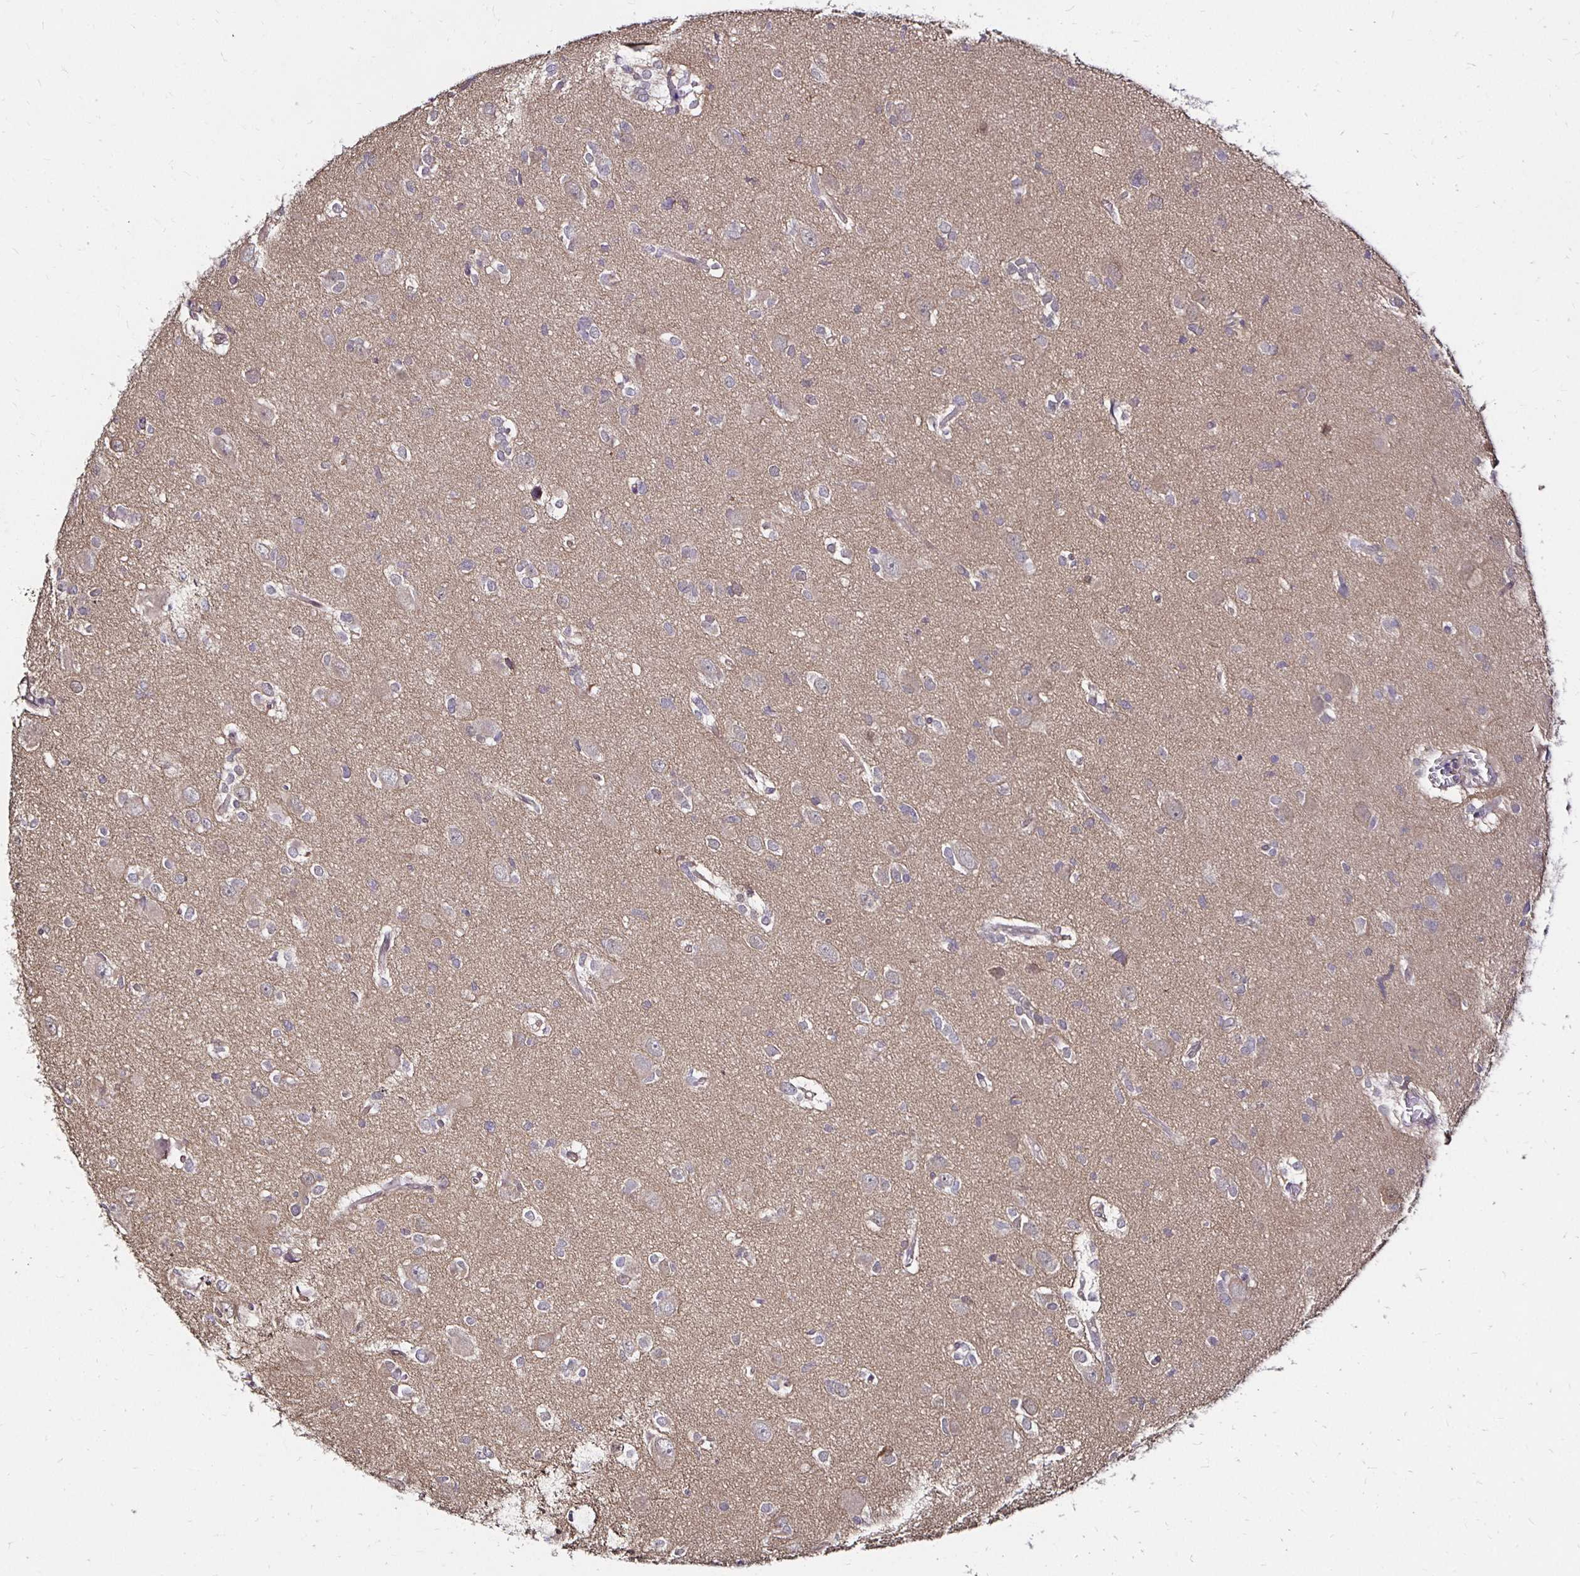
{"staining": {"intensity": "negative", "quantity": "none", "location": "none"}, "tissue": "glioma", "cell_type": "Tumor cells", "image_type": "cancer", "snomed": [{"axis": "morphology", "description": "Glioma, malignant, High grade"}, {"axis": "topography", "description": "Brain"}], "caption": "Immunohistochemistry photomicrograph of high-grade glioma (malignant) stained for a protein (brown), which exhibits no expression in tumor cells.", "gene": "TXN", "patient": {"sex": "male", "age": 23}}